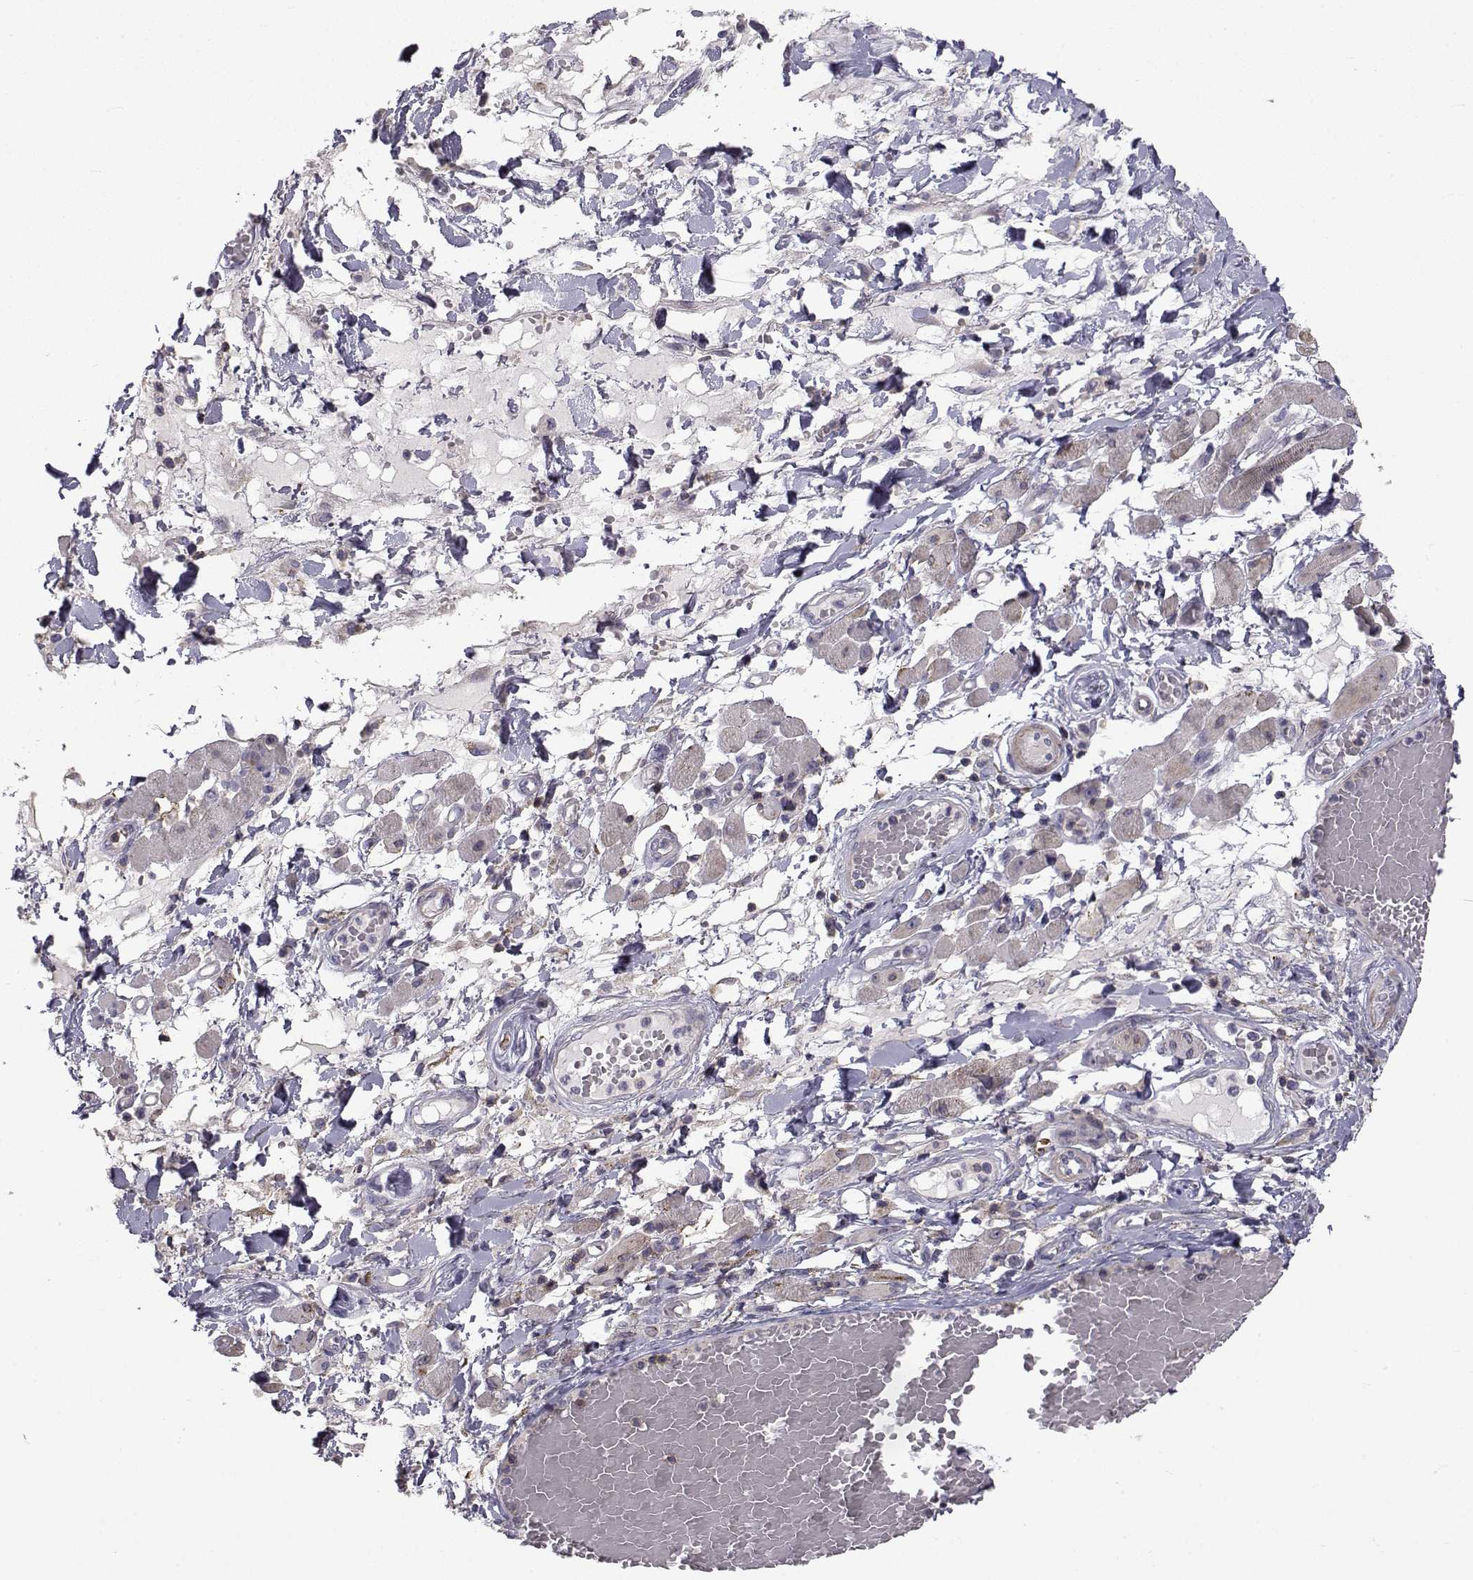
{"staining": {"intensity": "negative", "quantity": "none", "location": "none"}, "tissue": "melanoma", "cell_type": "Tumor cells", "image_type": "cancer", "snomed": [{"axis": "morphology", "description": "Malignant melanoma, NOS"}, {"axis": "topography", "description": "Skin"}], "caption": "The histopathology image exhibits no significant staining in tumor cells of malignant melanoma.", "gene": "LRRC27", "patient": {"sex": "female", "age": 91}}